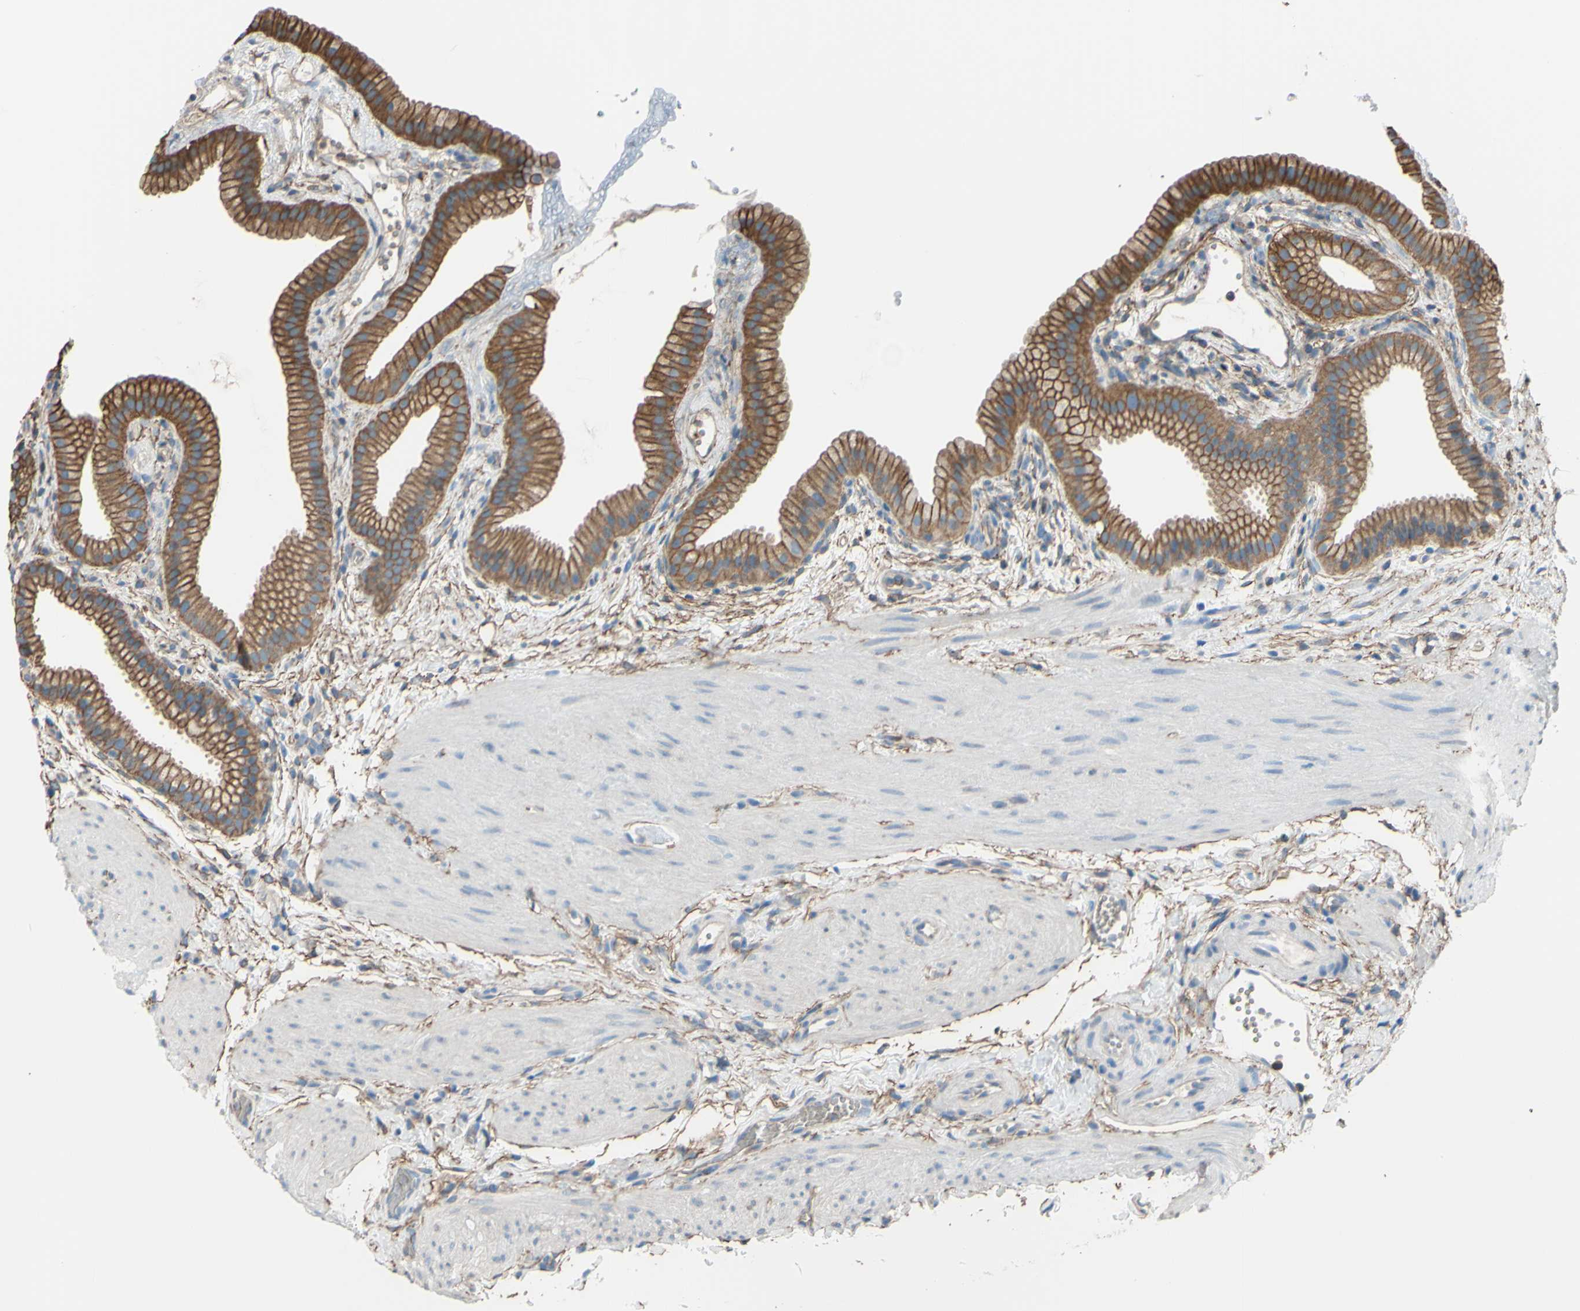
{"staining": {"intensity": "moderate", "quantity": ">75%", "location": "cytoplasmic/membranous"}, "tissue": "gallbladder", "cell_type": "Glandular cells", "image_type": "normal", "snomed": [{"axis": "morphology", "description": "Normal tissue, NOS"}, {"axis": "topography", "description": "Gallbladder"}], "caption": "Immunohistochemistry (DAB) staining of unremarkable gallbladder reveals moderate cytoplasmic/membranous protein expression in about >75% of glandular cells. Immunohistochemistry stains the protein of interest in brown and the nuclei are stained blue.", "gene": "ADD1", "patient": {"sex": "female", "age": 64}}